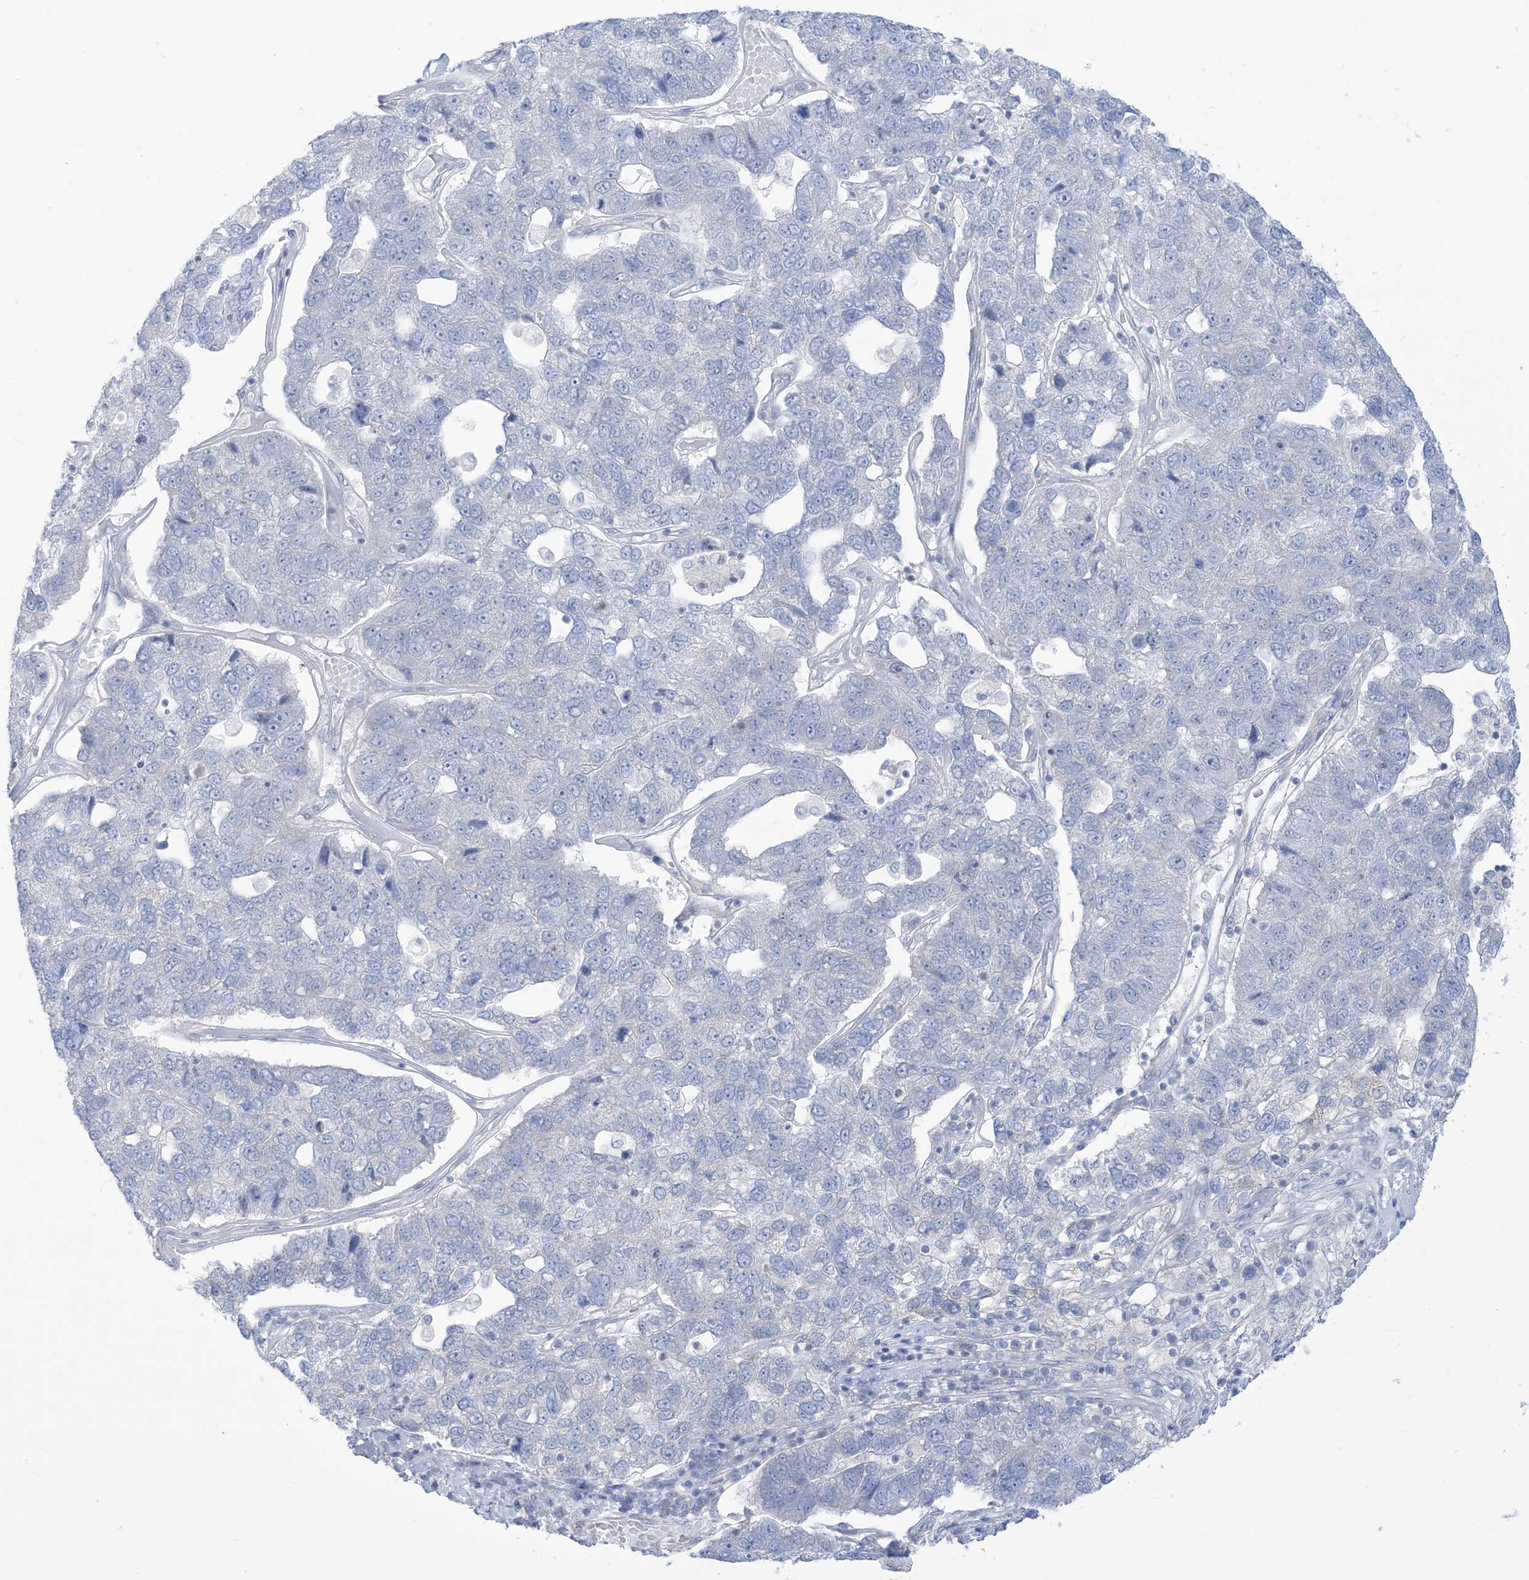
{"staining": {"intensity": "negative", "quantity": "none", "location": "none"}, "tissue": "pancreatic cancer", "cell_type": "Tumor cells", "image_type": "cancer", "snomed": [{"axis": "morphology", "description": "Adenocarcinoma, NOS"}, {"axis": "topography", "description": "Pancreas"}], "caption": "There is no significant expression in tumor cells of pancreatic adenocarcinoma. (DAB (3,3'-diaminobenzidine) immunohistochemistry with hematoxylin counter stain).", "gene": "MARS2", "patient": {"sex": "female", "age": 61}}